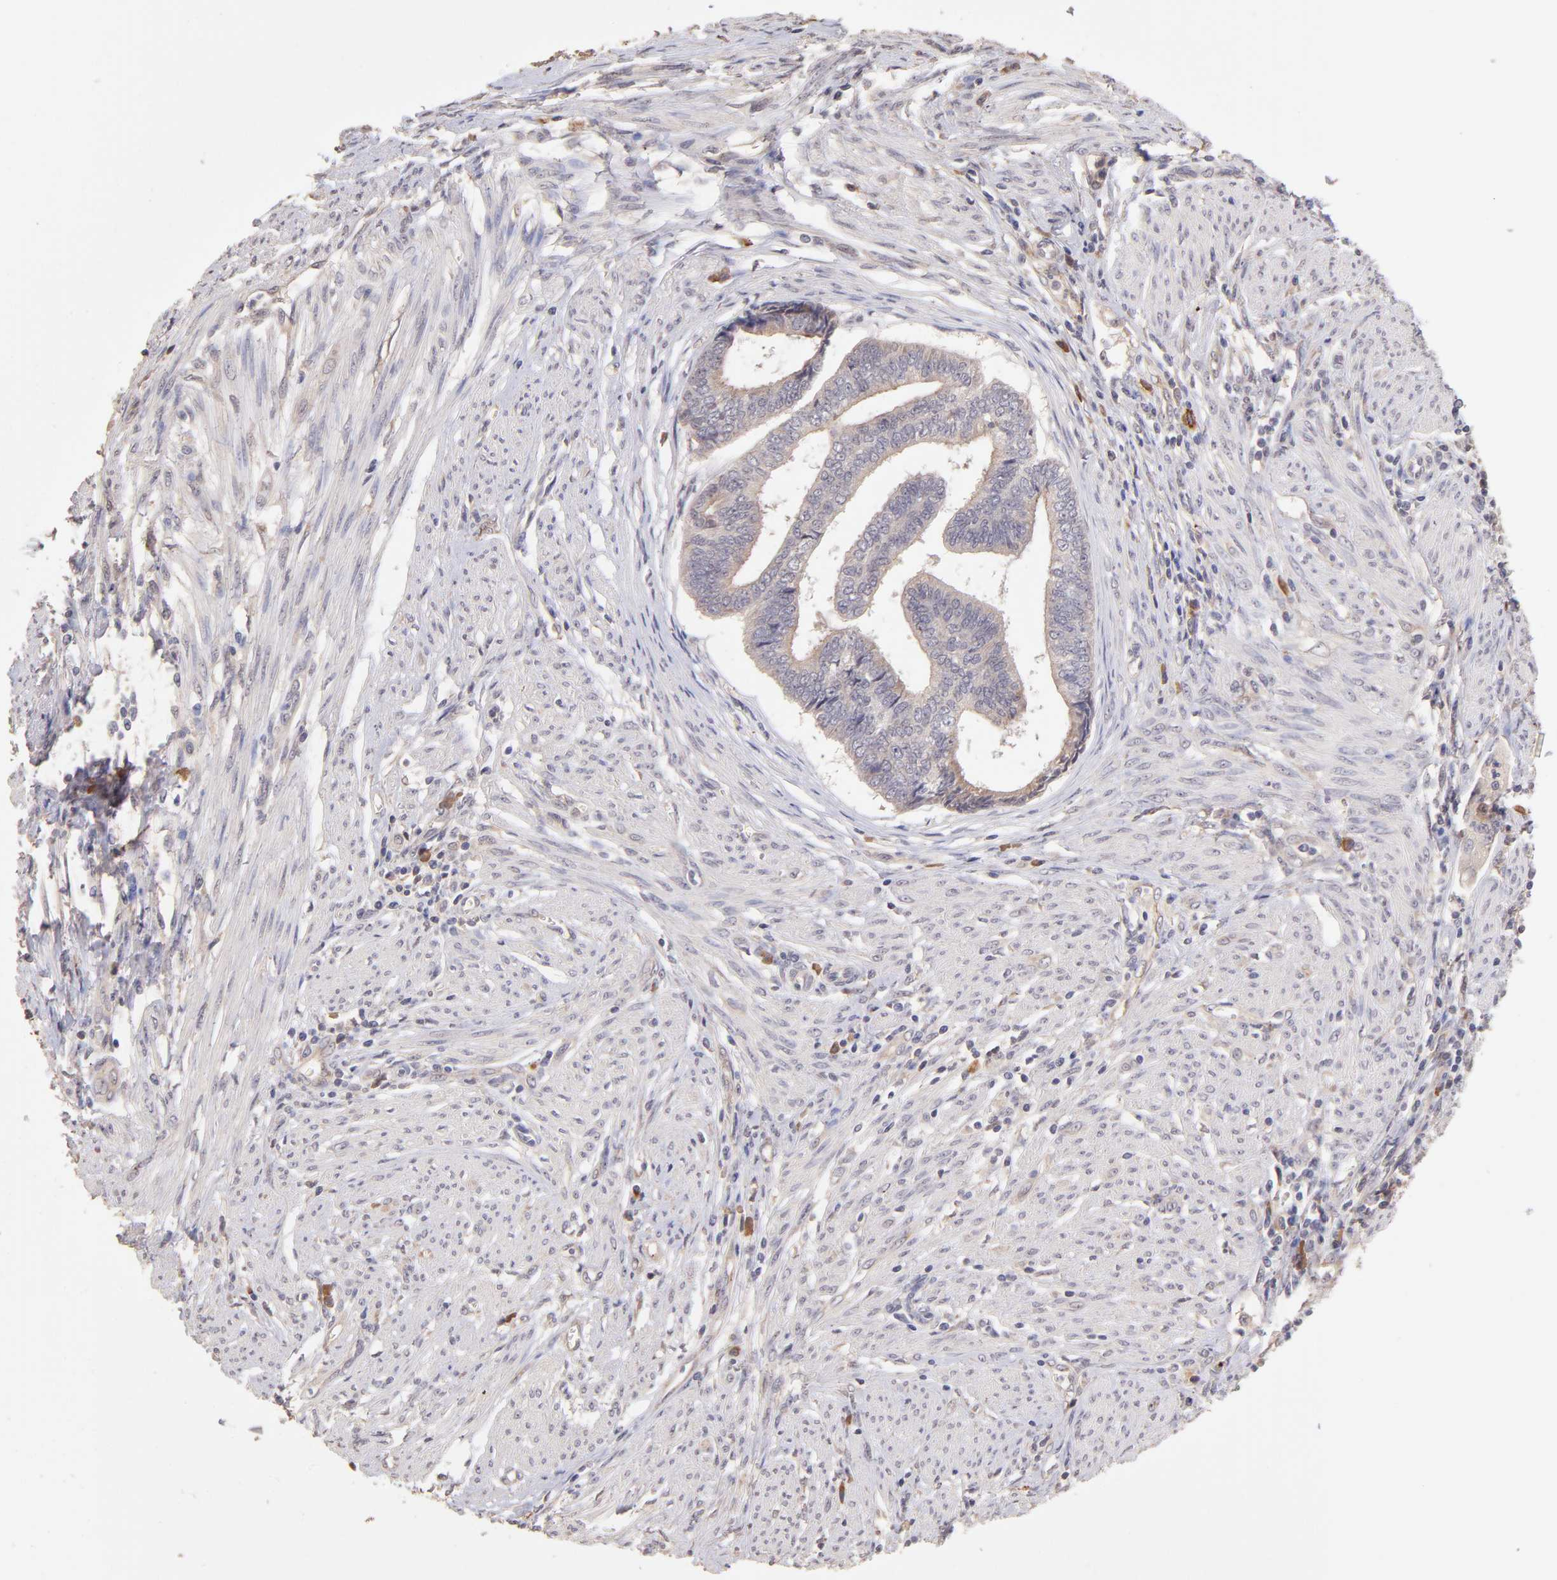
{"staining": {"intensity": "weak", "quantity": ">75%", "location": "cytoplasmic/membranous"}, "tissue": "endometrial cancer", "cell_type": "Tumor cells", "image_type": "cancer", "snomed": [{"axis": "morphology", "description": "Adenocarcinoma, NOS"}, {"axis": "topography", "description": "Endometrium"}], "caption": "Endometrial adenocarcinoma stained for a protein shows weak cytoplasmic/membranous positivity in tumor cells.", "gene": "RNASEL", "patient": {"sex": "female", "age": 75}}